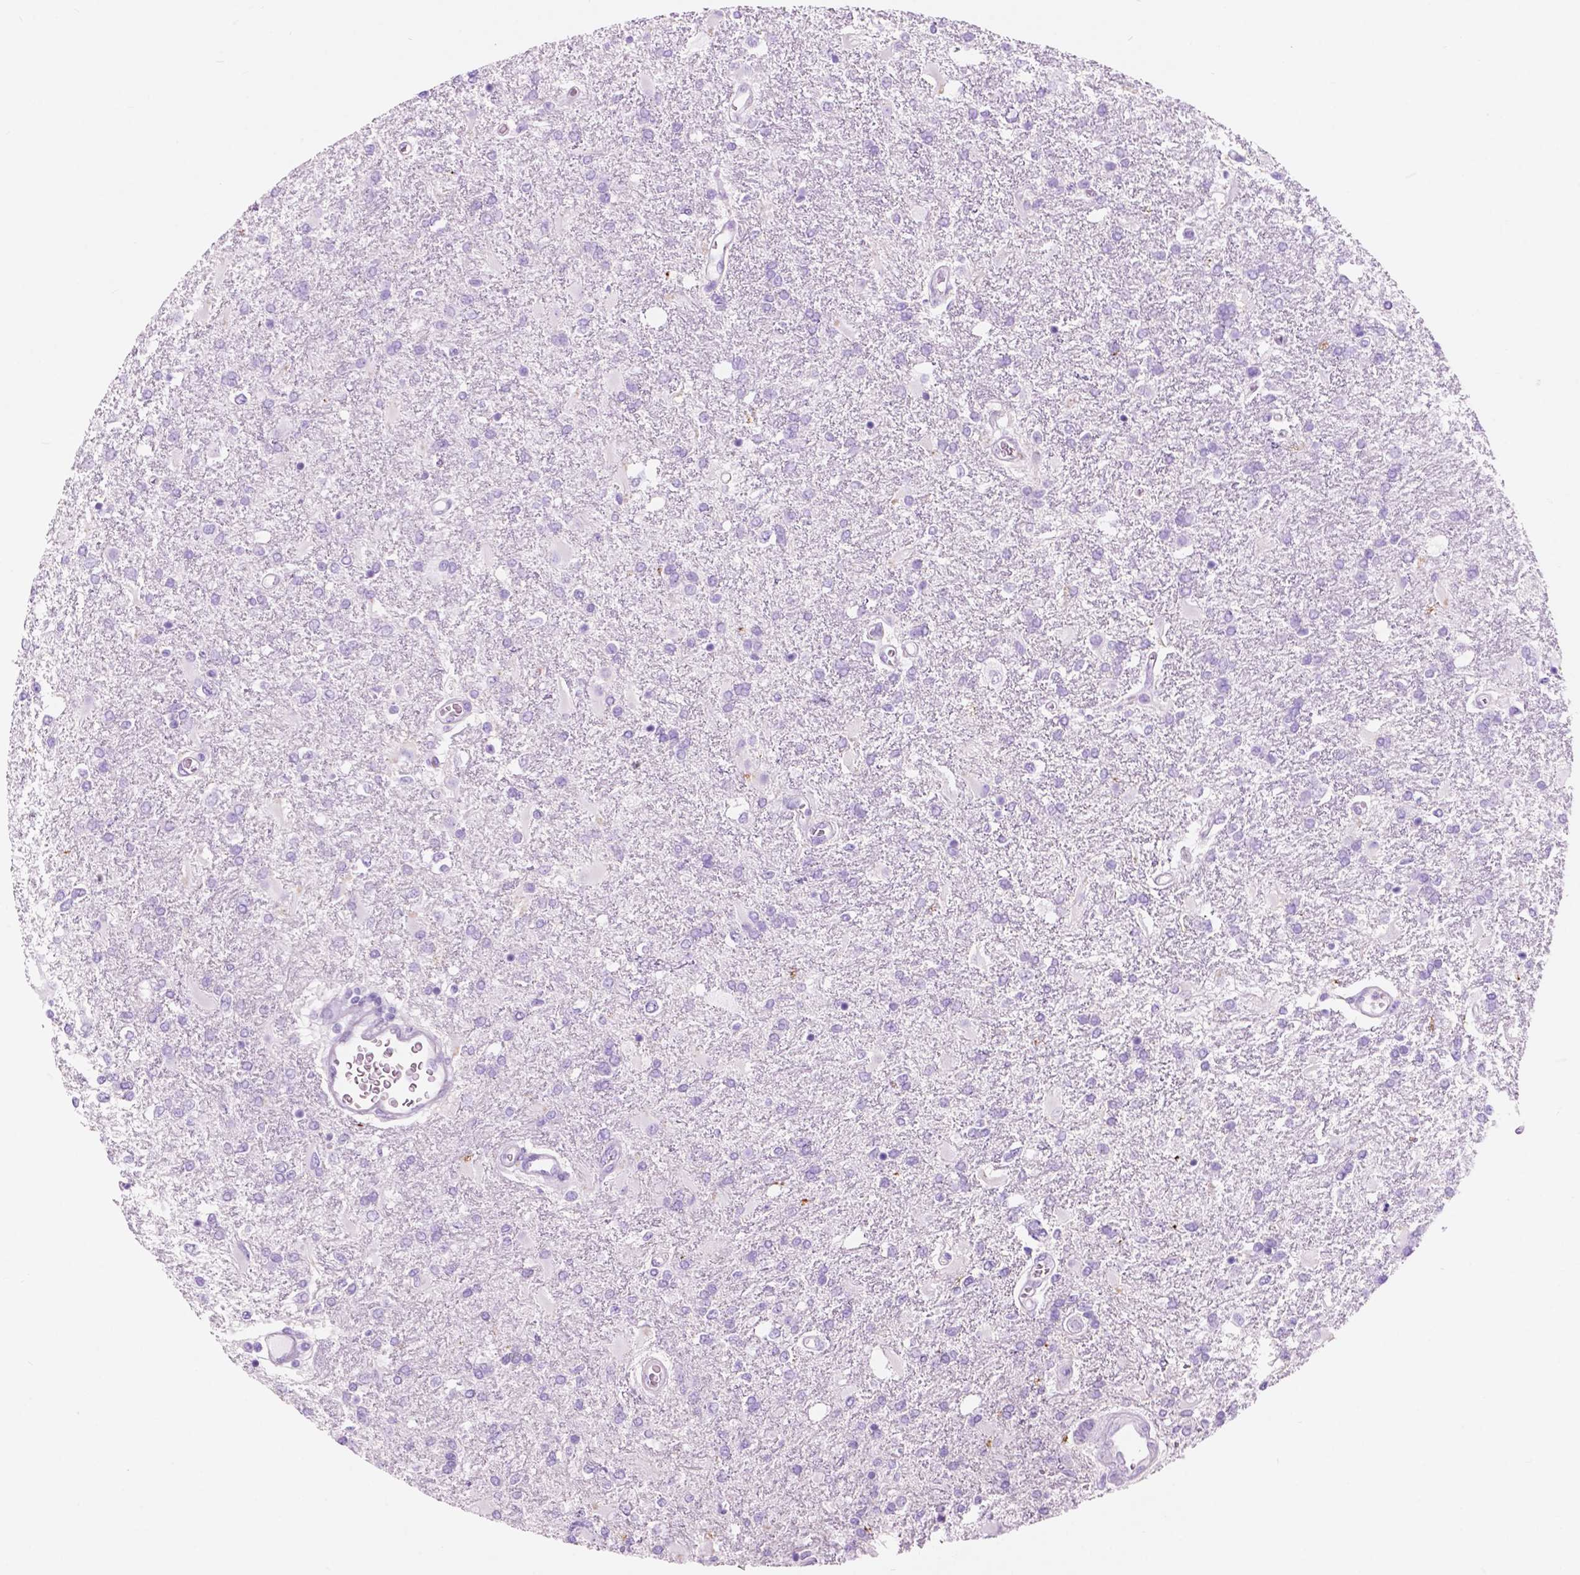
{"staining": {"intensity": "negative", "quantity": "none", "location": "none"}, "tissue": "glioma", "cell_type": "Tumor cells", "image_type": "cancer", "snomed": [{"axis": "morphology", "description": "Glioma, malignant, High grade"}, {"axis": "topography", "description": "Cerebral cortex"}], "caption": "Immunohistochemical staining of glioma exhibits no significant staining in tumor cells. (DAB immunohistochemistry visualized using brightfield microscopy, high magnification).", "gene": "CUZD1", "patient": {"sex": "male", "age": 79}}